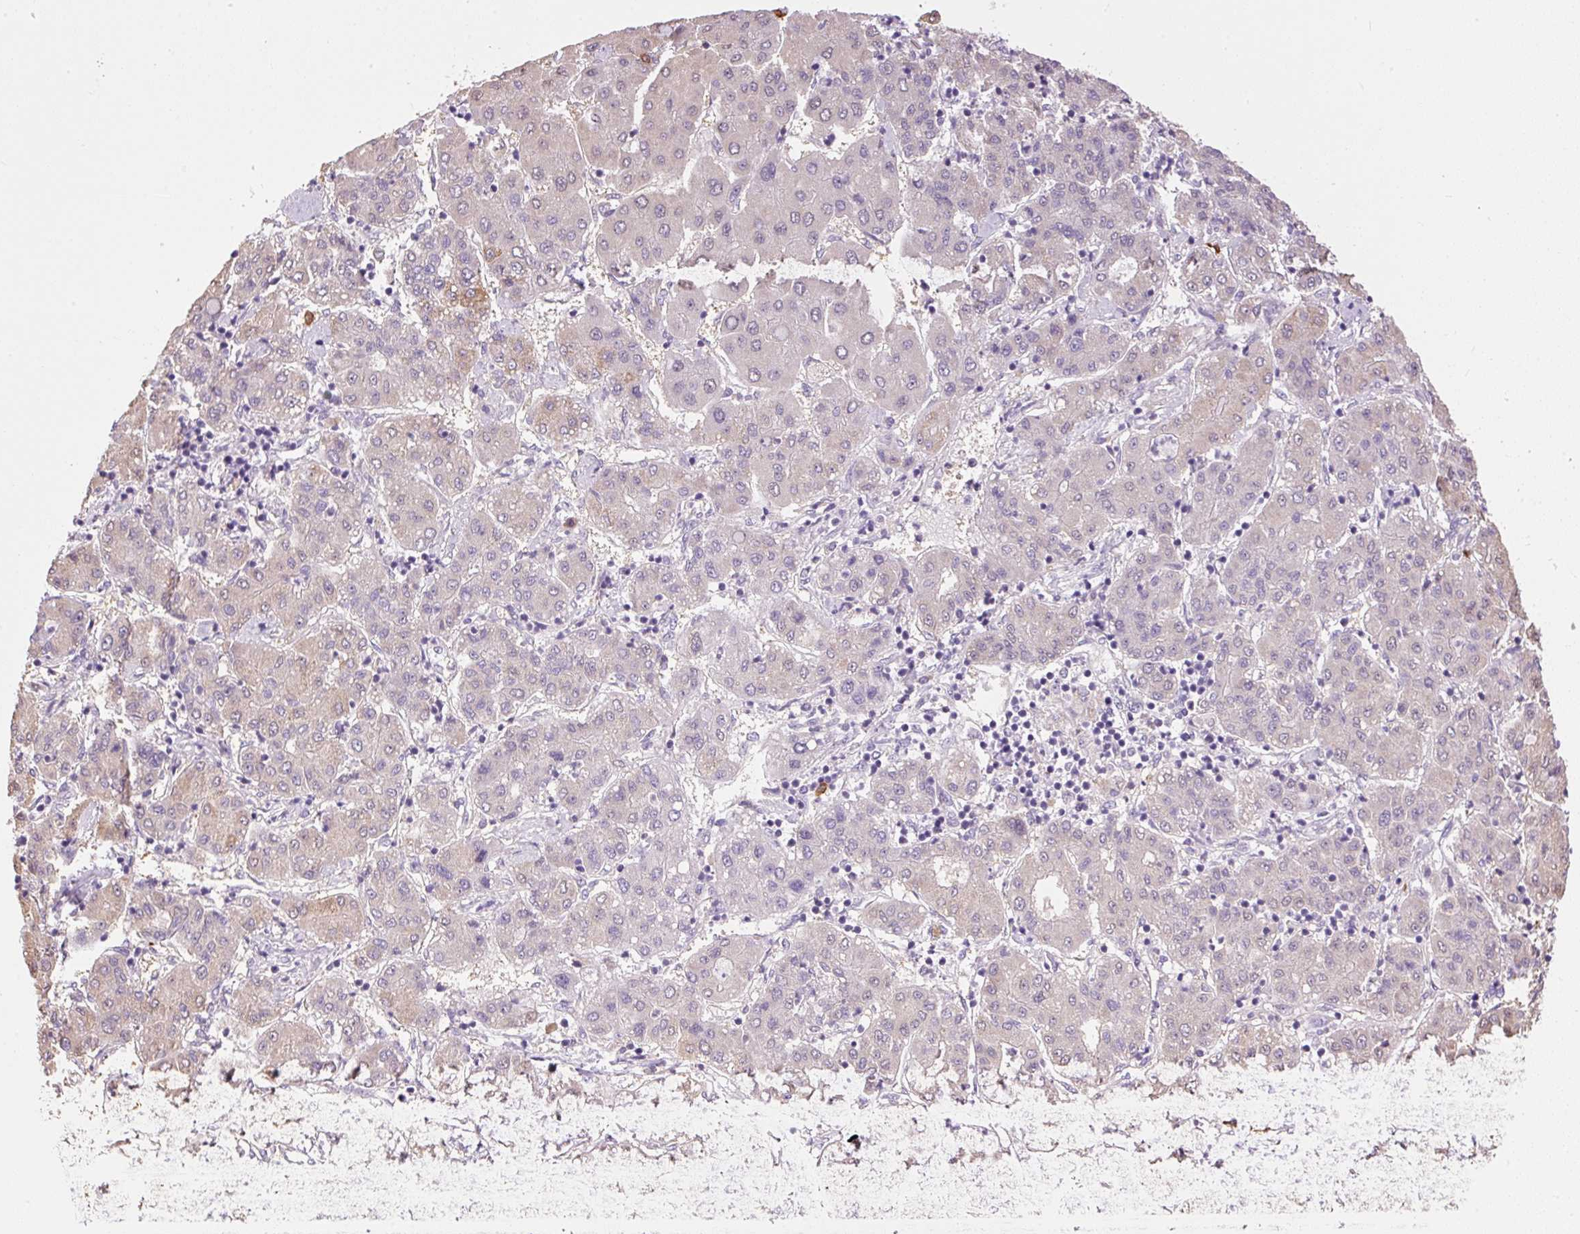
{"staining": {"intensity": "weak", "quantity": "<25%", "location": "cytoplasmic/membranous"}, "tissue": "liver cancer", "cell_type": "Tumor cells", "image_type": "cancer", "snomed": [{"axis": "morphology", "description": "Carcinoma, Hepatocellular, NOS"}, {"axis": "topography", "description": "Liver"}], "caption": "Liver hepatocellular carcinoma was stained to show a protein in brown. There is no significant staining in tumor cells. (DAB immunohistochemistry with hematoxylin counter stain).", "gene": "PNPLA5", "patient": {"sex": "male", "age": 65}}